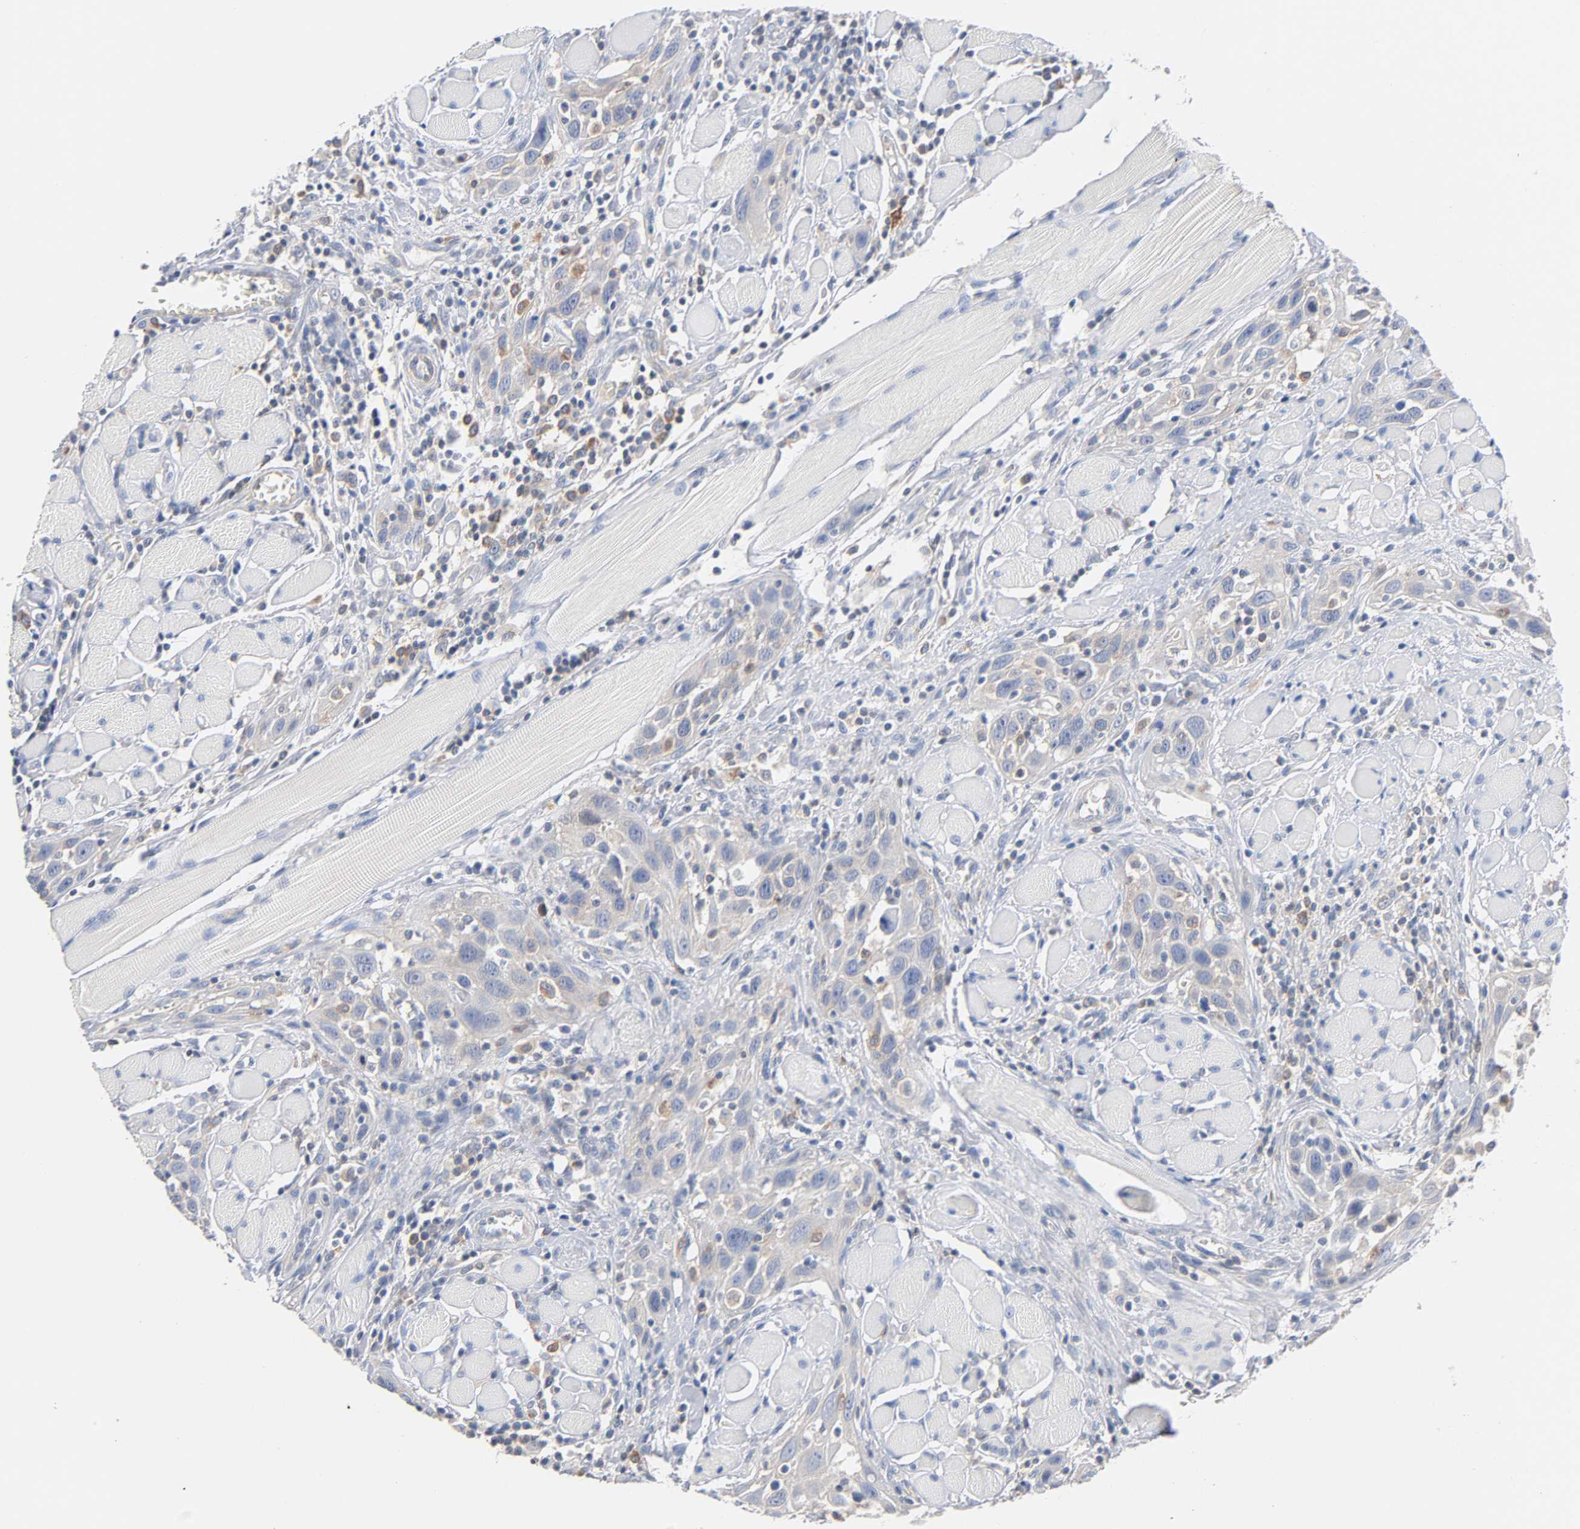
{"staining": {"intensity": "weak", "quantity": ">75%", "location": "cytoplasmic/membranous"}, "tissue": "head and neck cancer", "cell_type": "Tumor cells", "image_type": "cancer", "snomed": [{"axis": "morphology", "description": "Squamous cell carcinoma, NOS"}, {"axis": "topography", "description": "Oral tissue"}, {"axis": "topography", "description": "Head-Neck"}], "caption": "An image of head and neck cancer stained for a protein reveals weak cytoplasmic/membranous brown staining in tumor cells. The staining was performed using DAB (3,3'-diaminobenzidine) to visualize the protein expression in brown, while the nuclei were stained in blue with hematoxylin (Magnification: 20x).", "gene": "MALT1", "patient": {"sex": "female", "age": 50}}